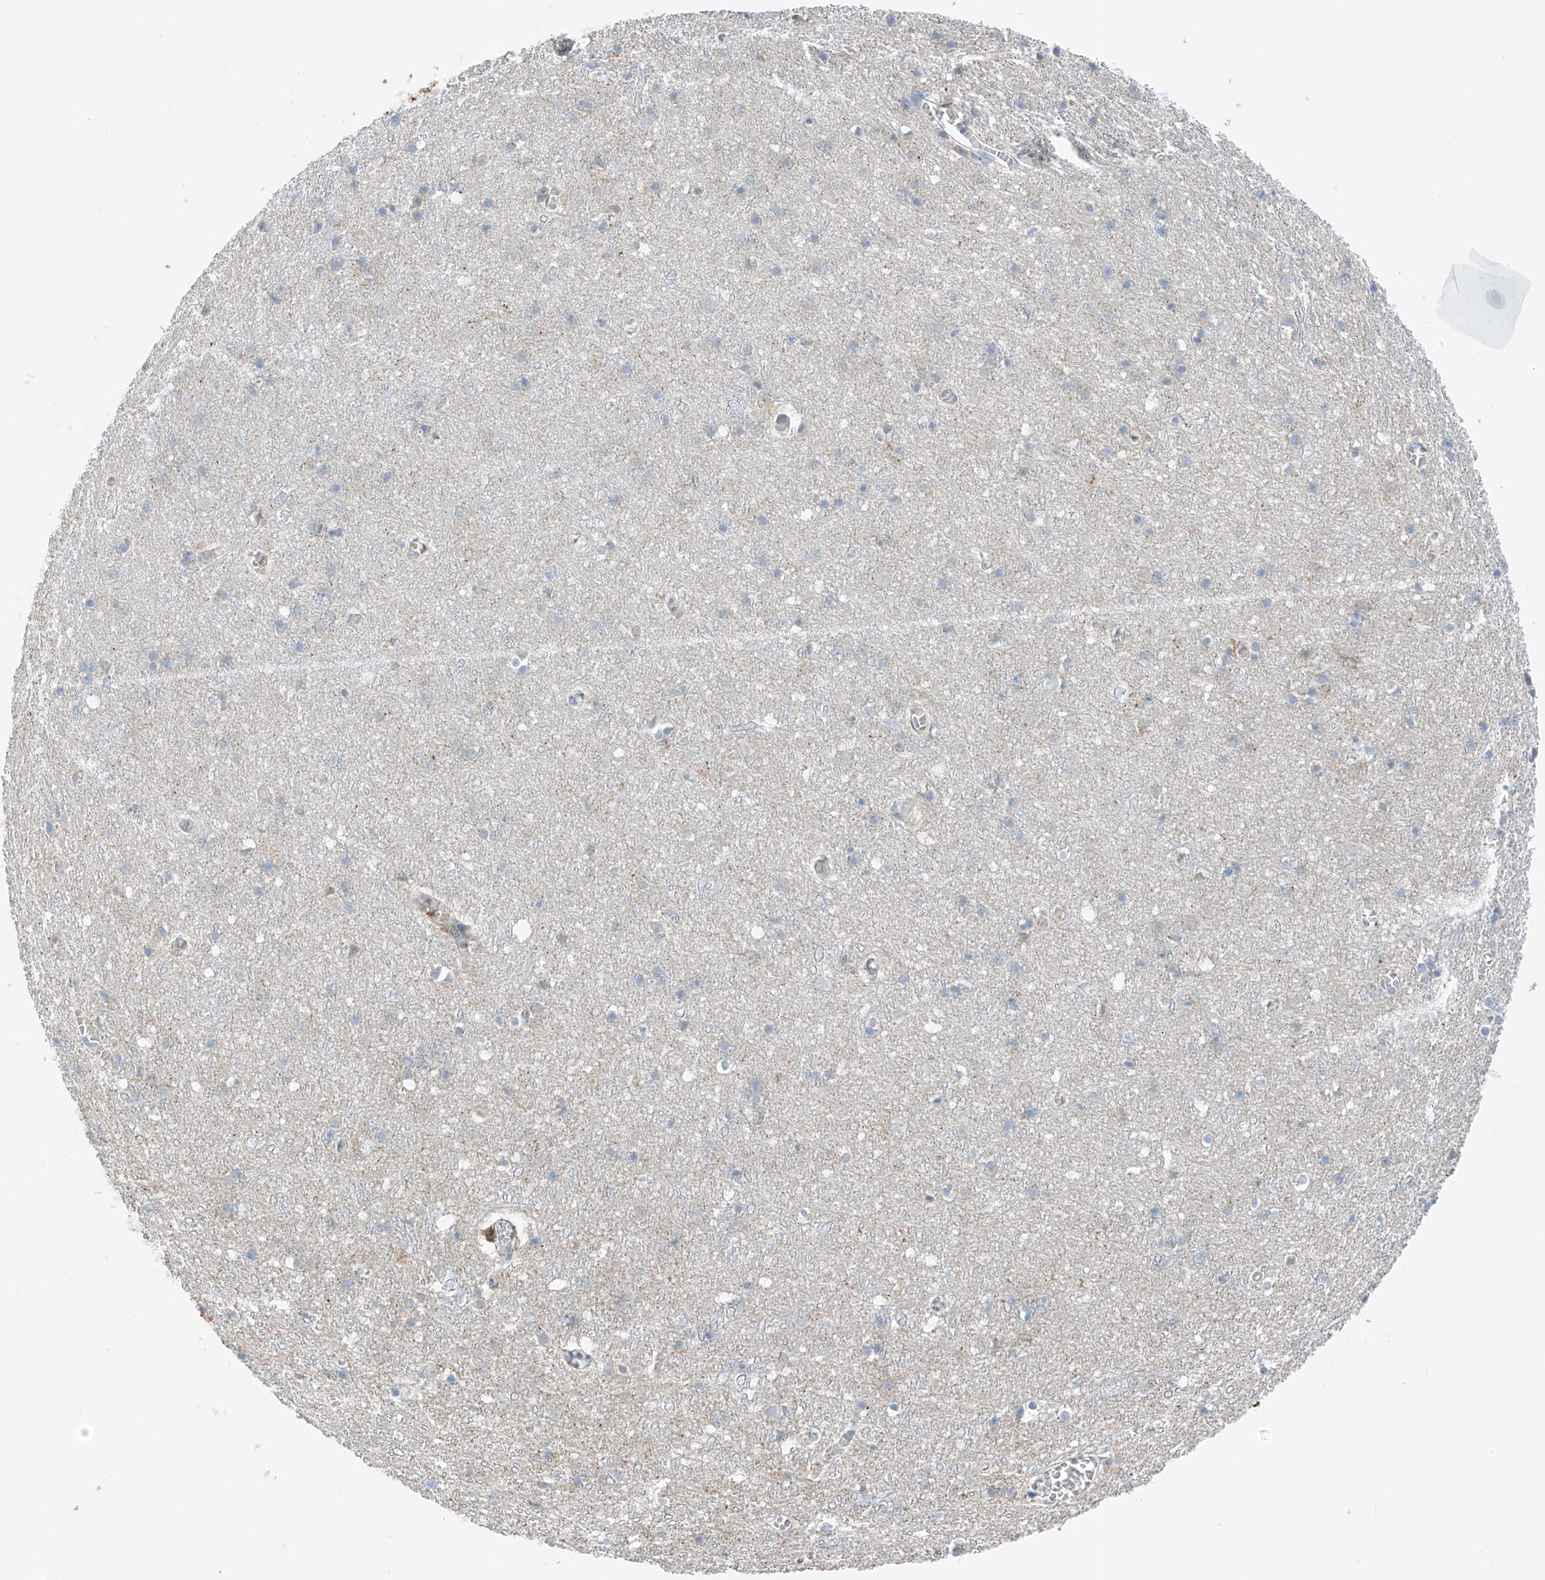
{"staining": {"intensity": "negative", "quantity": "none", "location": "none"}, "tissue": "cerebral cortex", "cell_type": "Endothelial cells", "image_type": "normal", "snomed": [{"axis": "morphology", "description": "Normal tissue, NOS"}, {"axis": "topography", "description": "Cerebral cortex"}], "caption": "This is a photomicrograph of immunohistochemistry staining of normal cerebral cortex, which shows no expression in endothelial cells. (Immunohistochemistry, brightfield microscopy, high magnification).", "gene": "NALCN", "patient": {"sex": "female", "age": 64}}